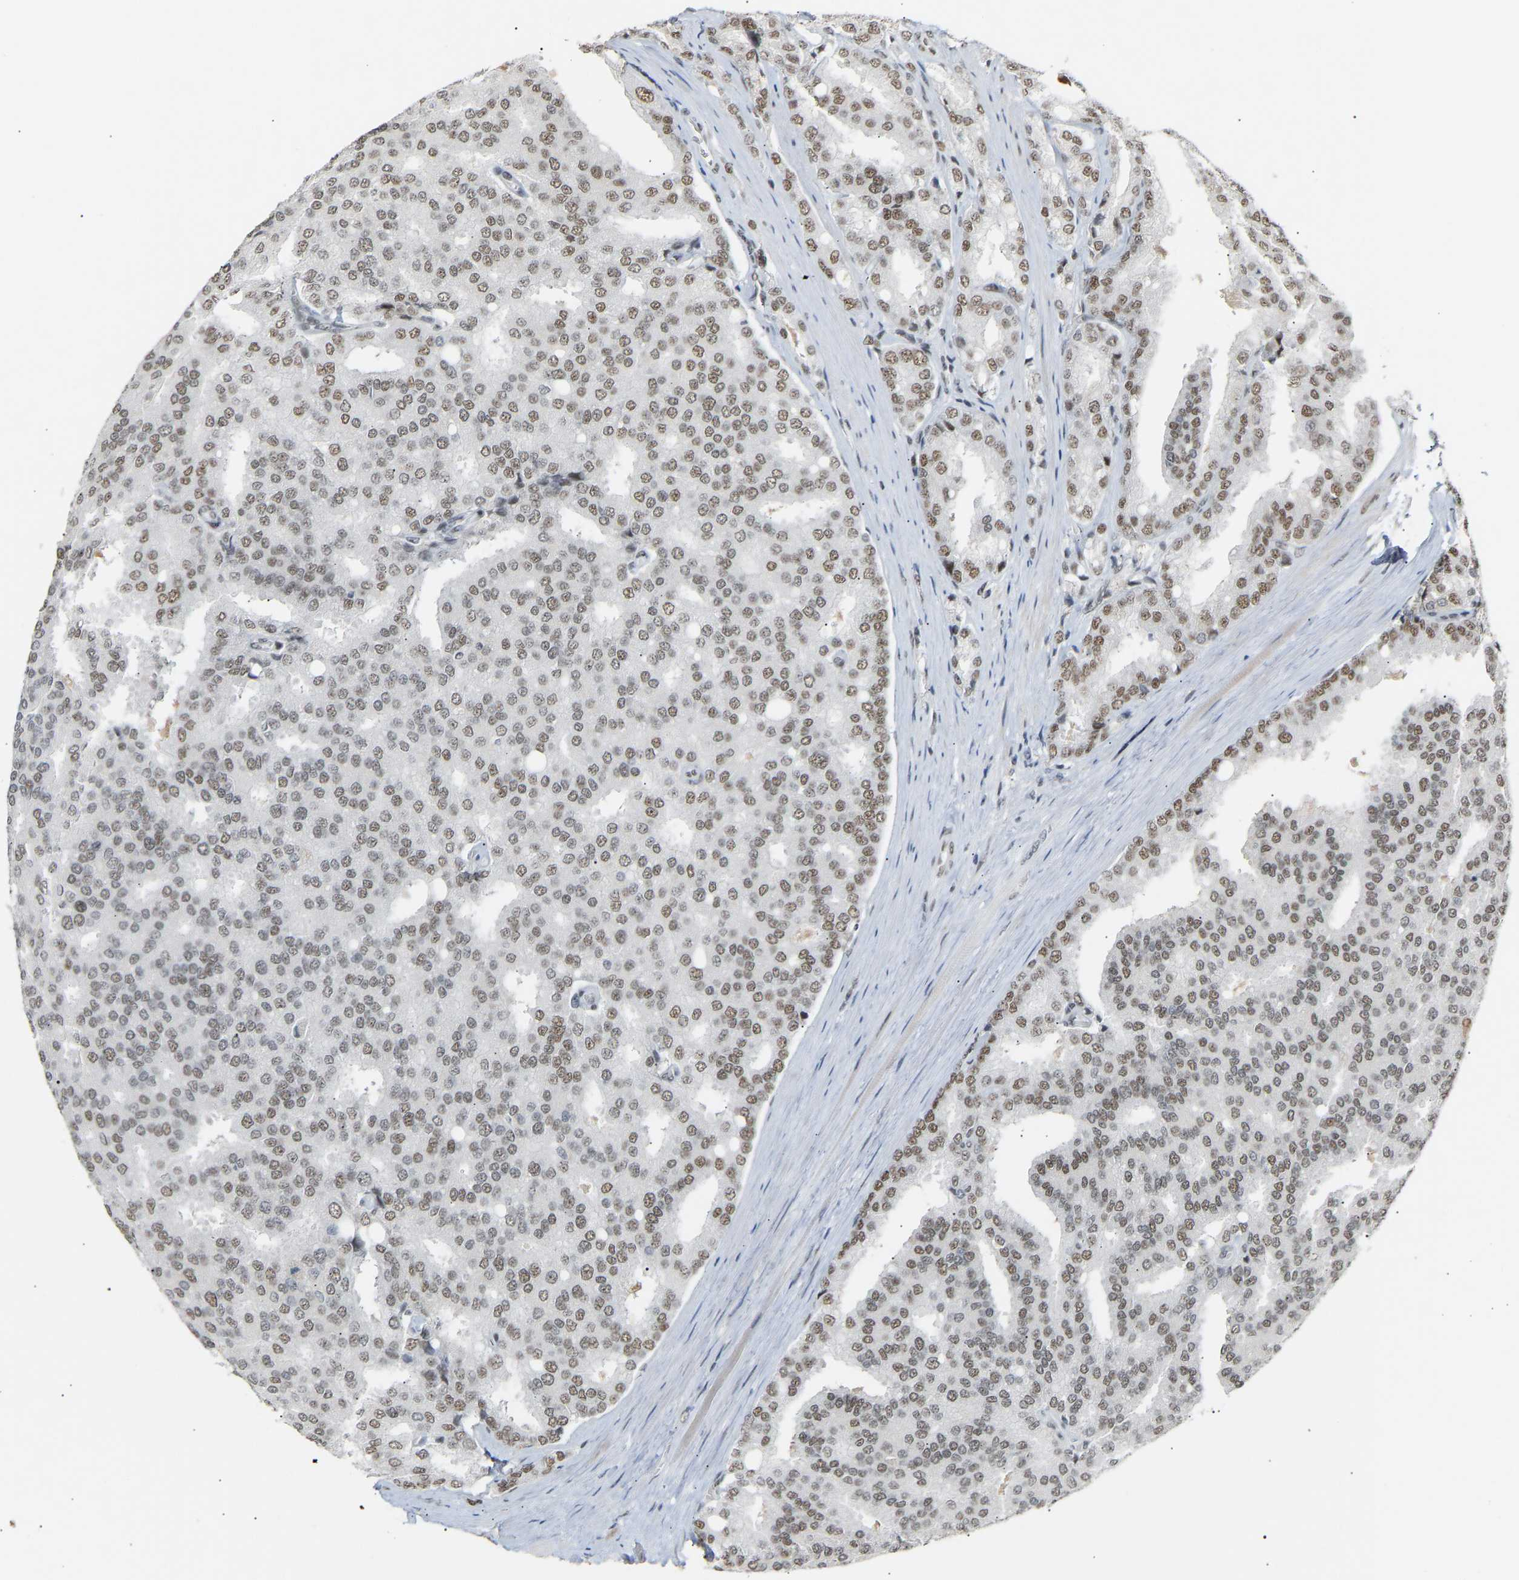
{"staining": {"intensity": "moderate", "quantity": ">75%", "location": "nuclear"}, "tissue": "prostate cancer", "cell_type": "Tumor cells", "image_type": "cancer", "snomed": [{"axis": "morphology", "description": "Adenocarcinoma, High grade"}, {"axis": "topography", "description": "Prostate"}], "caption": "Immunohistochemical staining of human prostate cancer (adenocarcinoma (high-grade)) reveals moderate nuclear protein staining in about >75% of tumor cells.", "gene": "NELFB", "patient": {"sex": "male", "age": 50}}